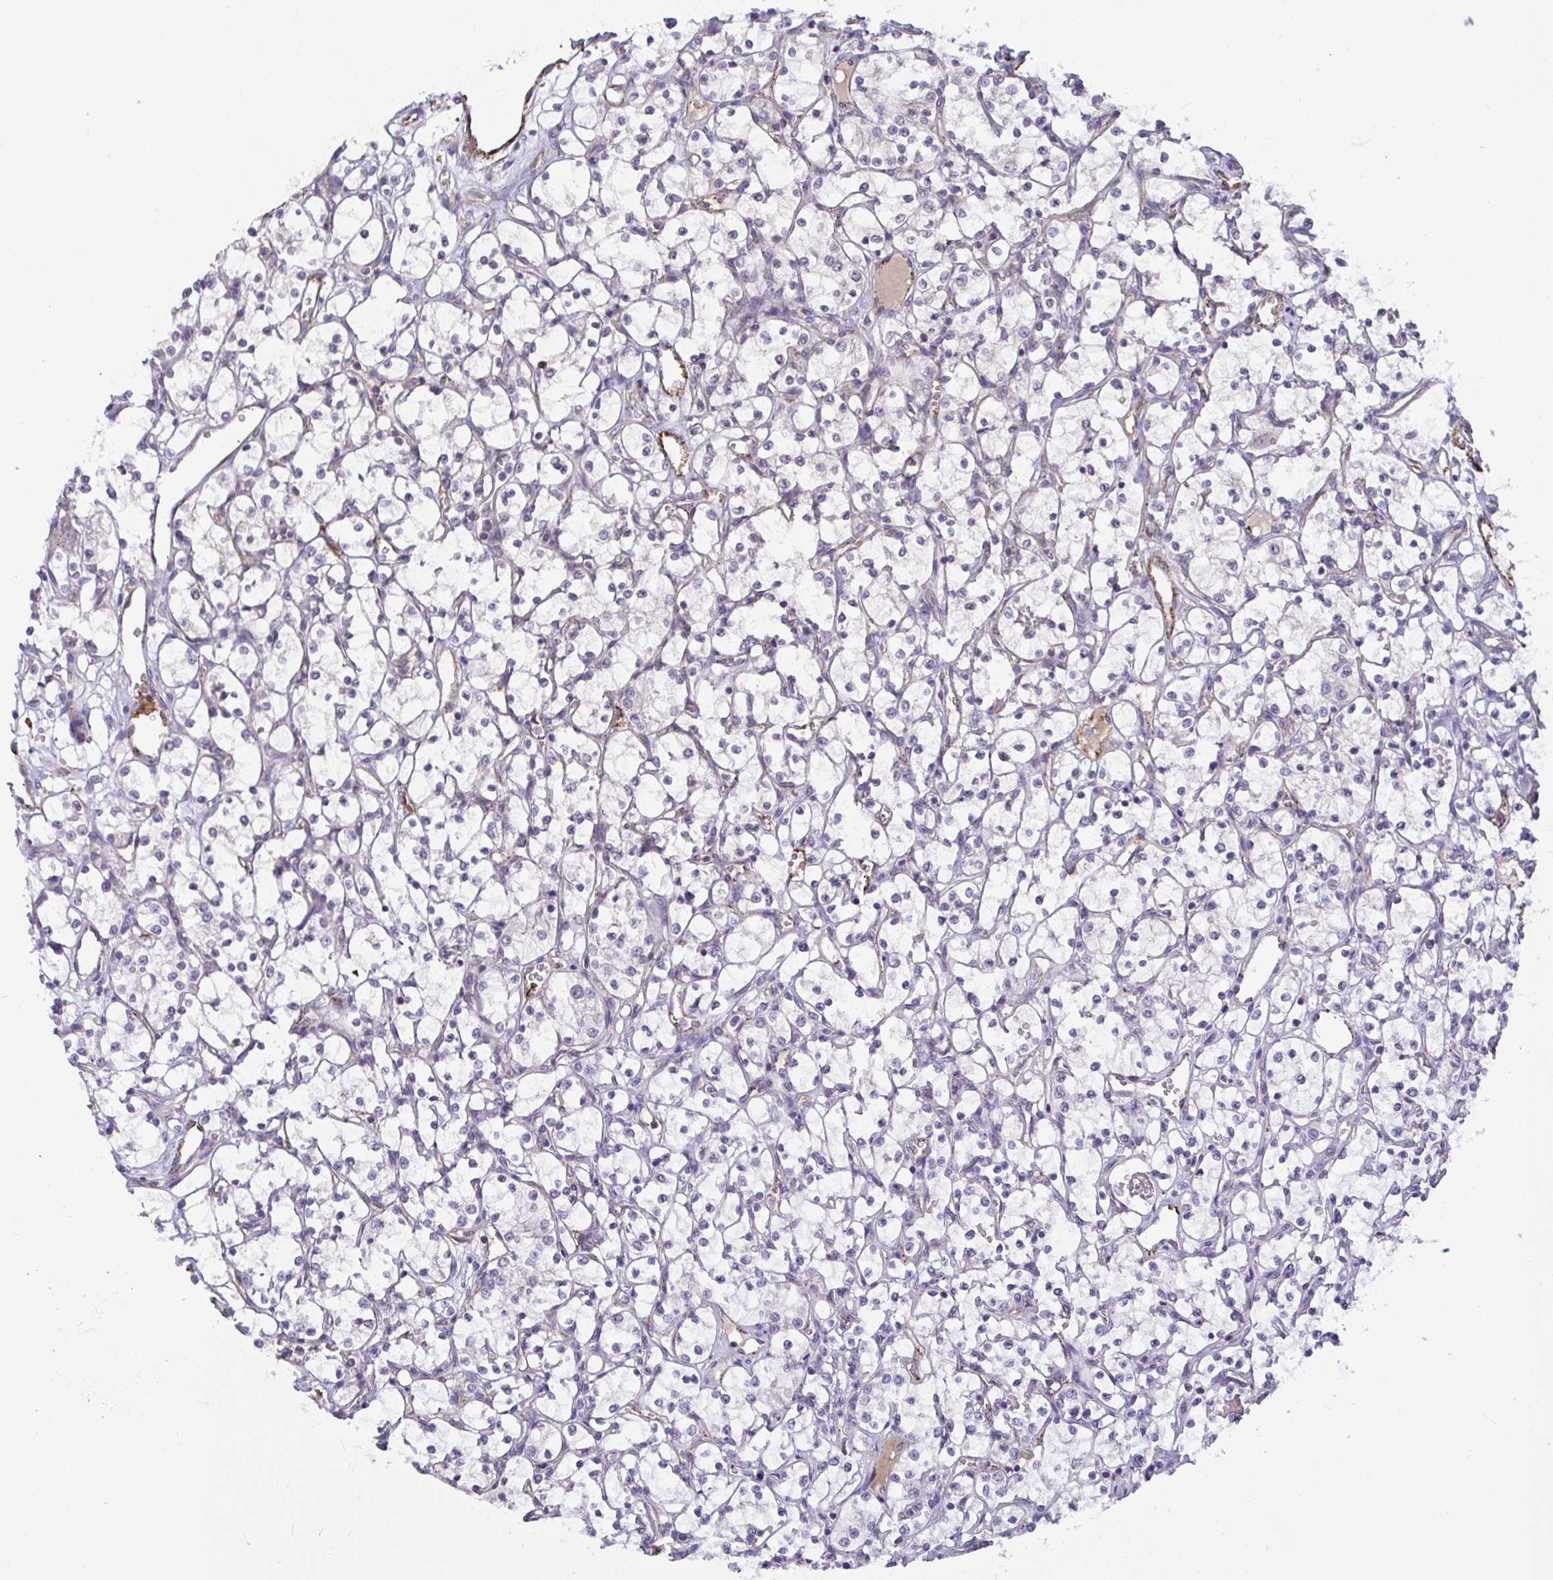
{"staining": {"intensity": "negative", "quantity": "none", "location": "none"}, "tissue": "renal cancer", "cell_type": "Tumor cells", "image_type": "cancer", "snomed": [{"axis": "morphology", "description": "Adenocarcinoma, NOS"}, {"axis": "topography", "description": "Kidney"}], "caption": "The photomicrograph reveals no significant positivity in tumor cells of renal cancer.", "gene": "SEMA6B", "patient": {"sex": "female", "age": 69}}